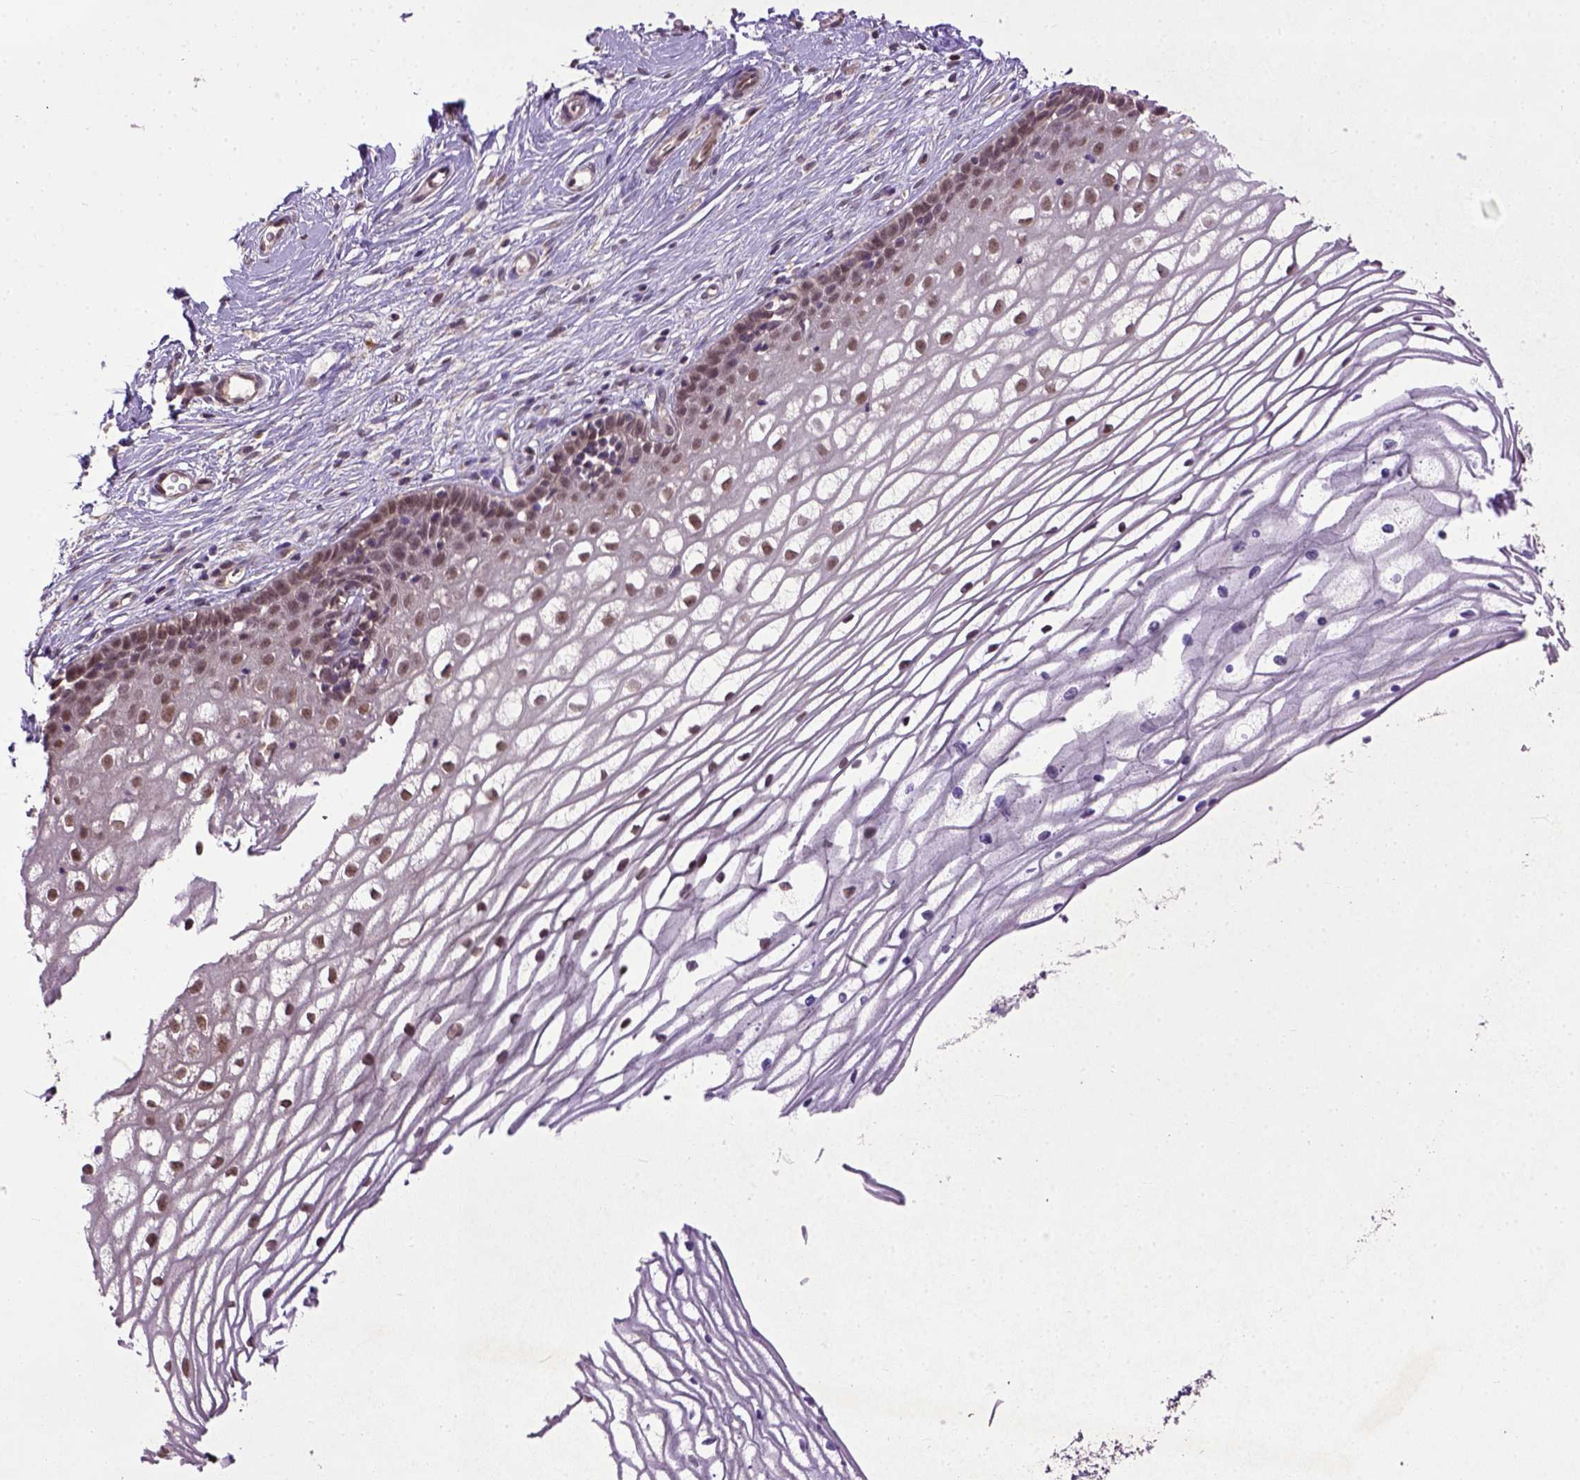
{"staining": {"intensity": "moderate", "quantity": "<25%", "location": "nuclear"}, "tissue": "cervix", "cell_type": "Glandular cells", "image_type": "normal", "snomed": [{"axis": "morphology", "description": "Normal tissue, NOS"}, {"axis": "topography", "description": "Cervix"}], "caption": "Normal cervix reveals moderate nuclear positivity in approximately <25% of glandular cells, visualized by immunohistochemistry.", "gene": "UBA3", "patient": {"sex": "female", "age": 40}}